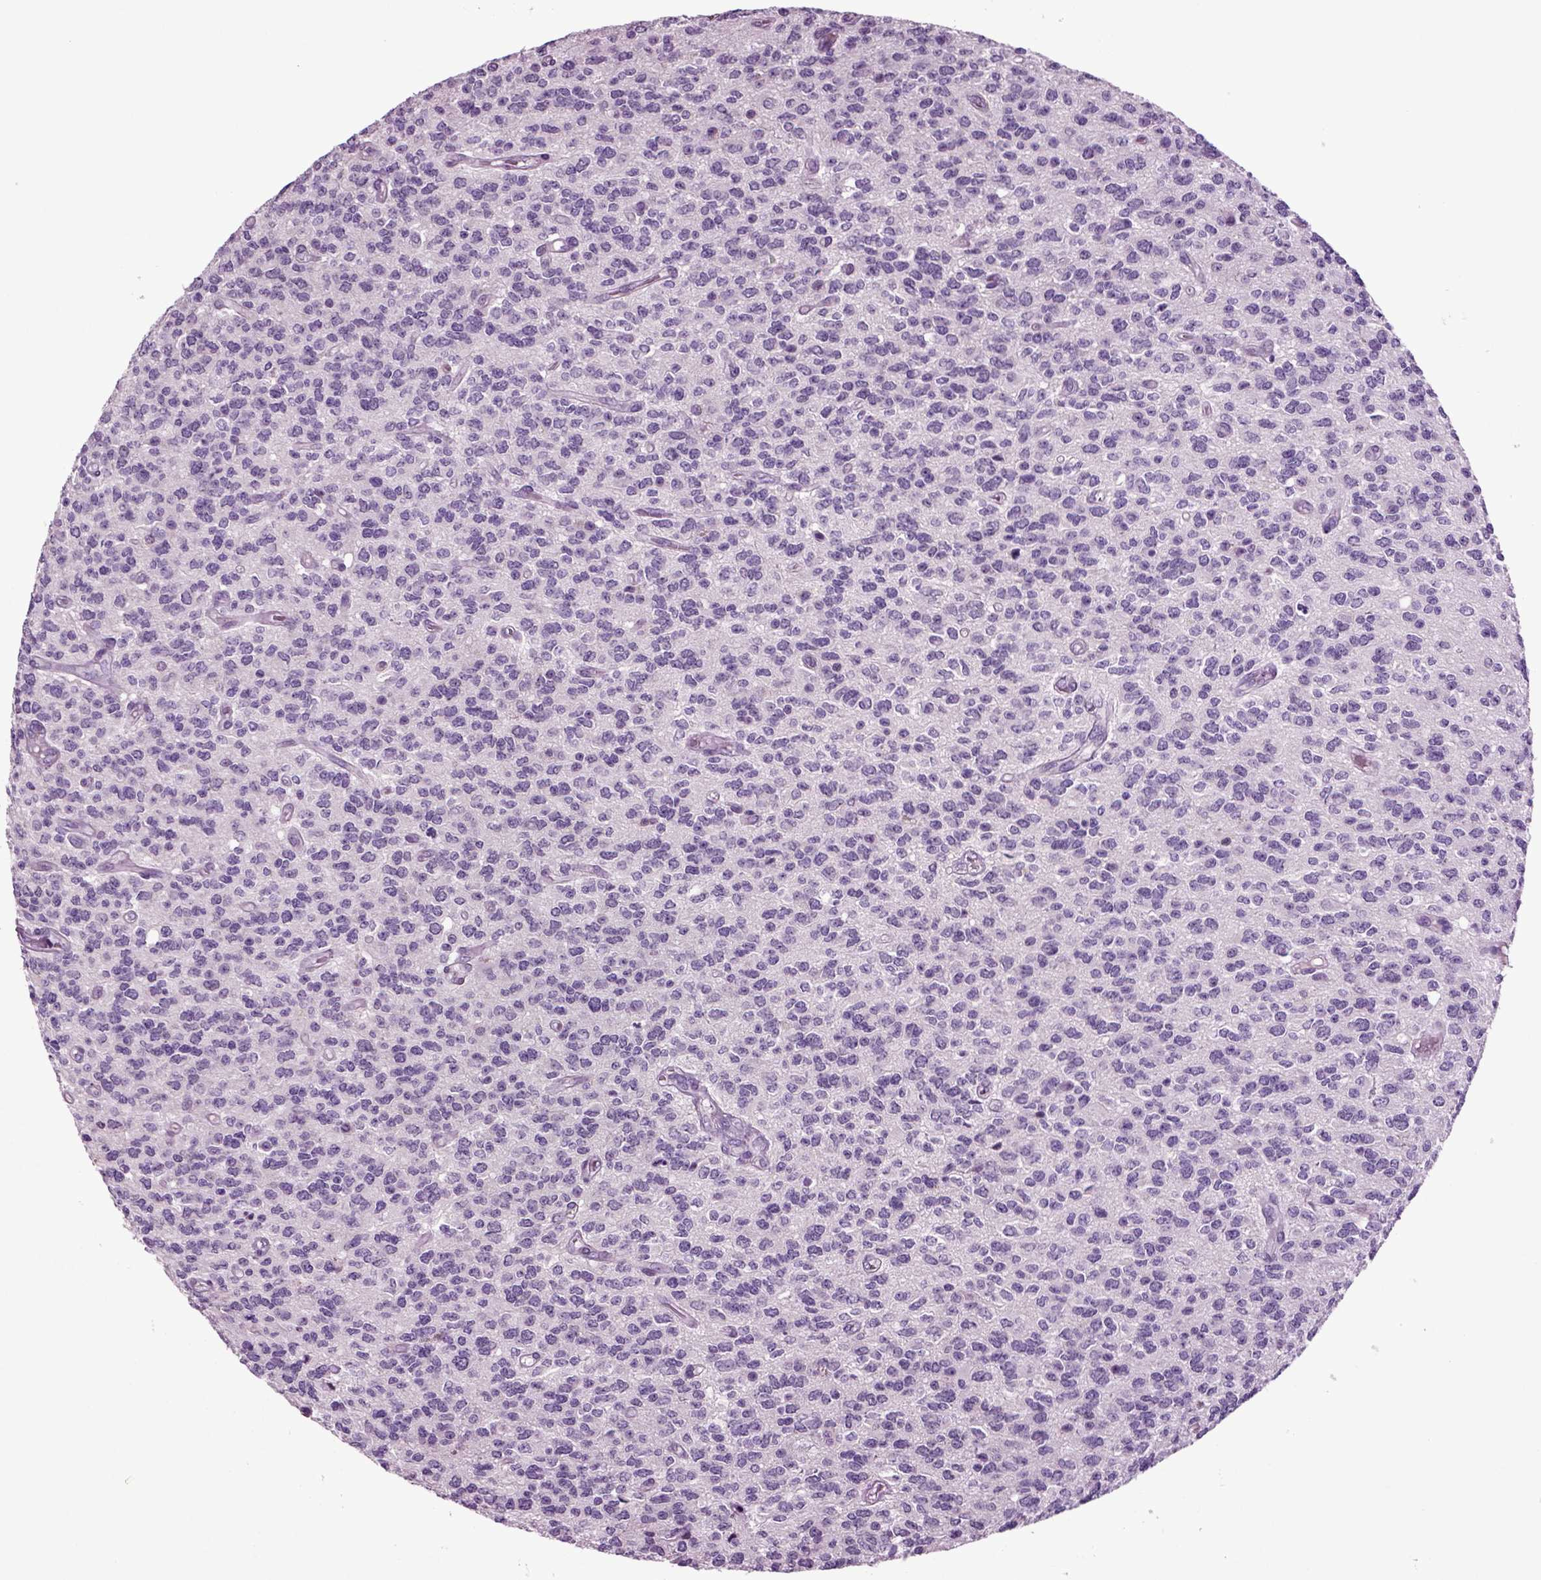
{"staining": {"intensity": "negative", "quantity": "none", "location": "none"}, "tissue": "glioma", "cell_type": "Tumor cells", "image_type": "cancer", "snomed": [{"axis": "morphology", "description": "Glioma, malignant, Low grade"}, {"axis": "topography", "description": "Brain"}], "caption": "This is an immunohistochemistry (IHC) micrograph of human malignant glioma (low-grade). There is no expression in tumor cells.", "gene": "FGF11", "patient": {"sex": "female", "age": 45}}